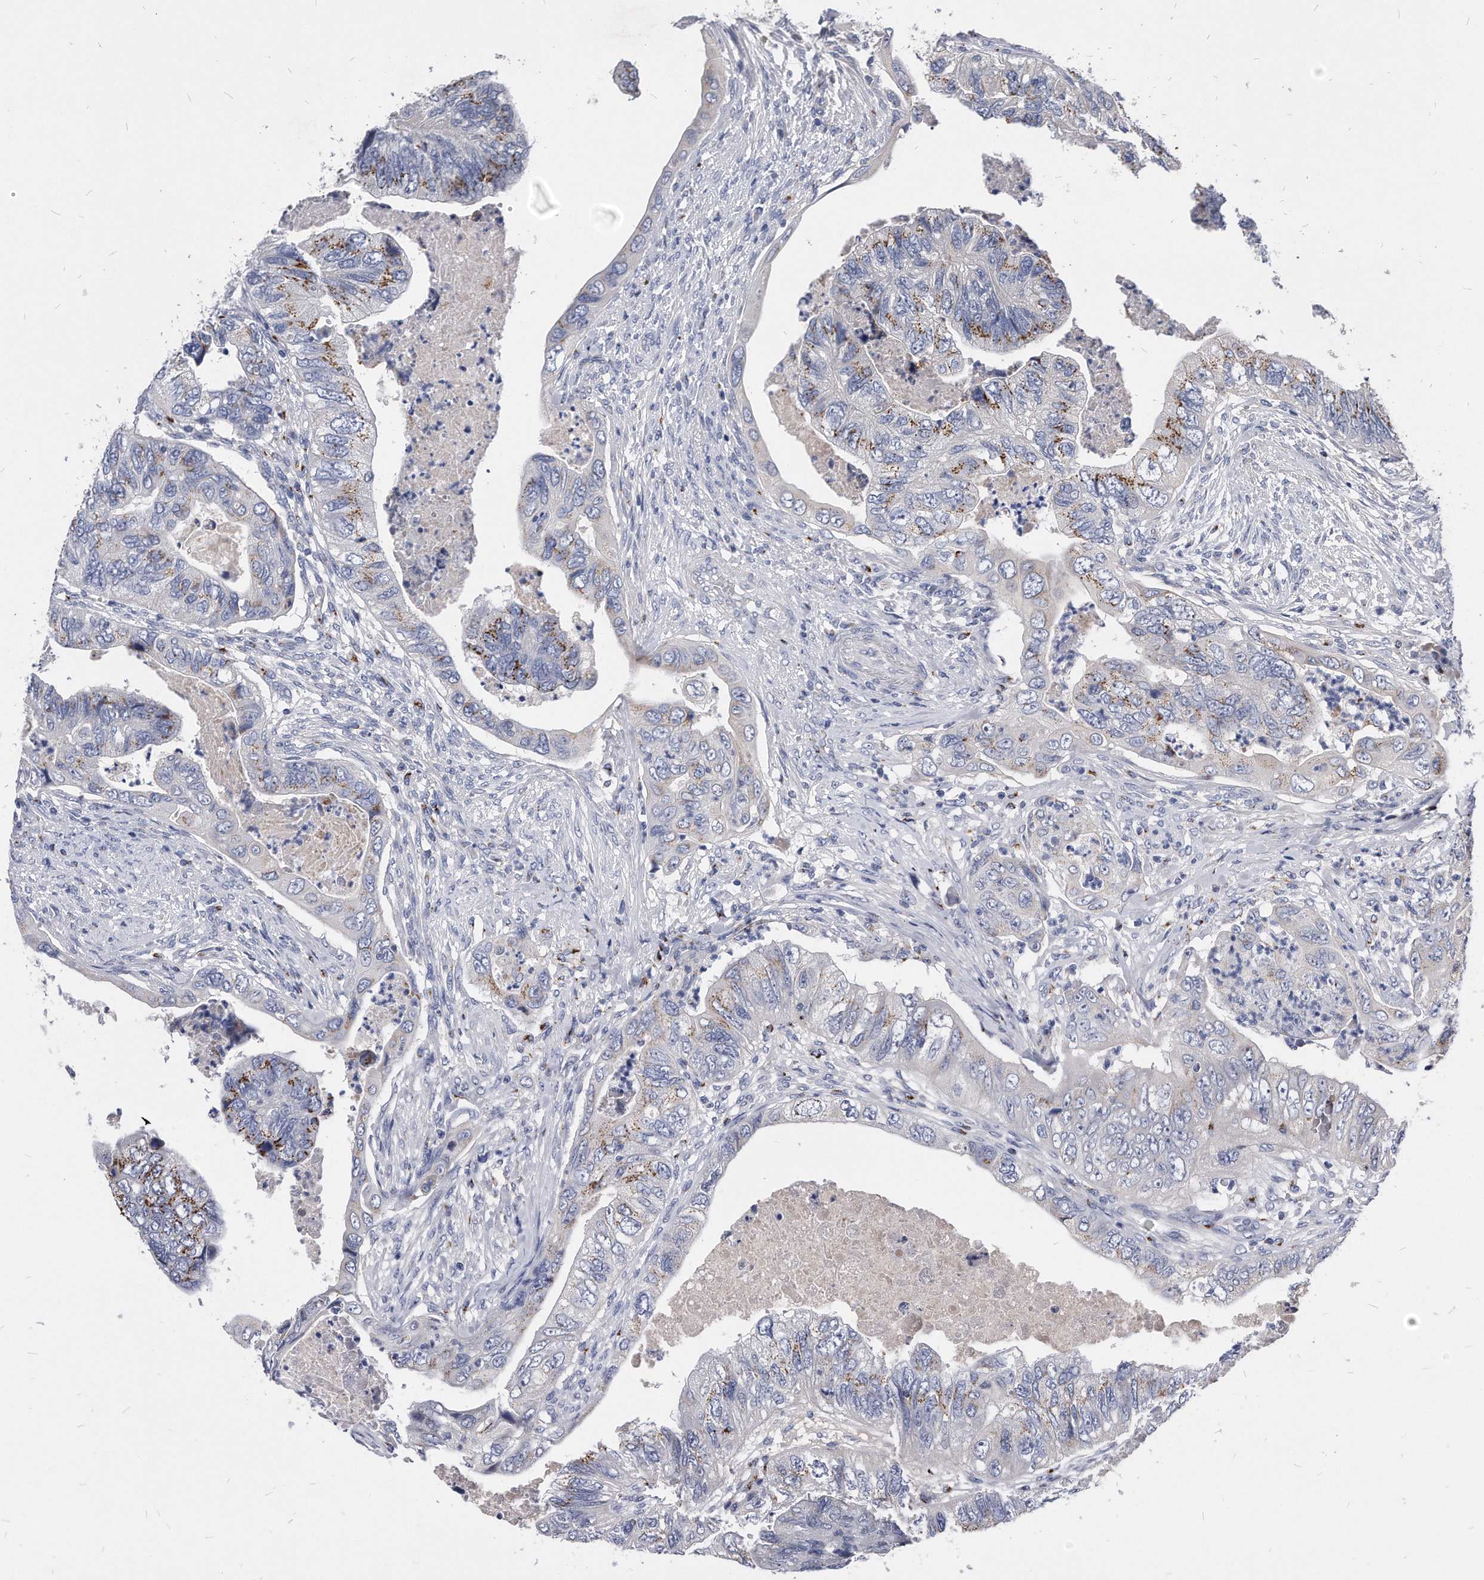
{"staining": {"intensity": "moderate", "quantity": "25%-75%", "location": "cytoplasmic/membranous"}, "tissue": "colorectal cancer", "cell_type": "Tumor cells", "image_type": "cancer", "snomed": [{"axis": "morphology", "description": "Adenocarcinoma, NOS"}, {"axis": "topography", "description": "Rectum"}], "caption": "Colorectal adenocarcinoma stained for a protein (brown) demonstrates moderate cytoplasmic/membranous positive staining in about 25%-75% of tumor cells.", "gene": "MGAT4A", "patient": {"sex": "male", "age": 63}}